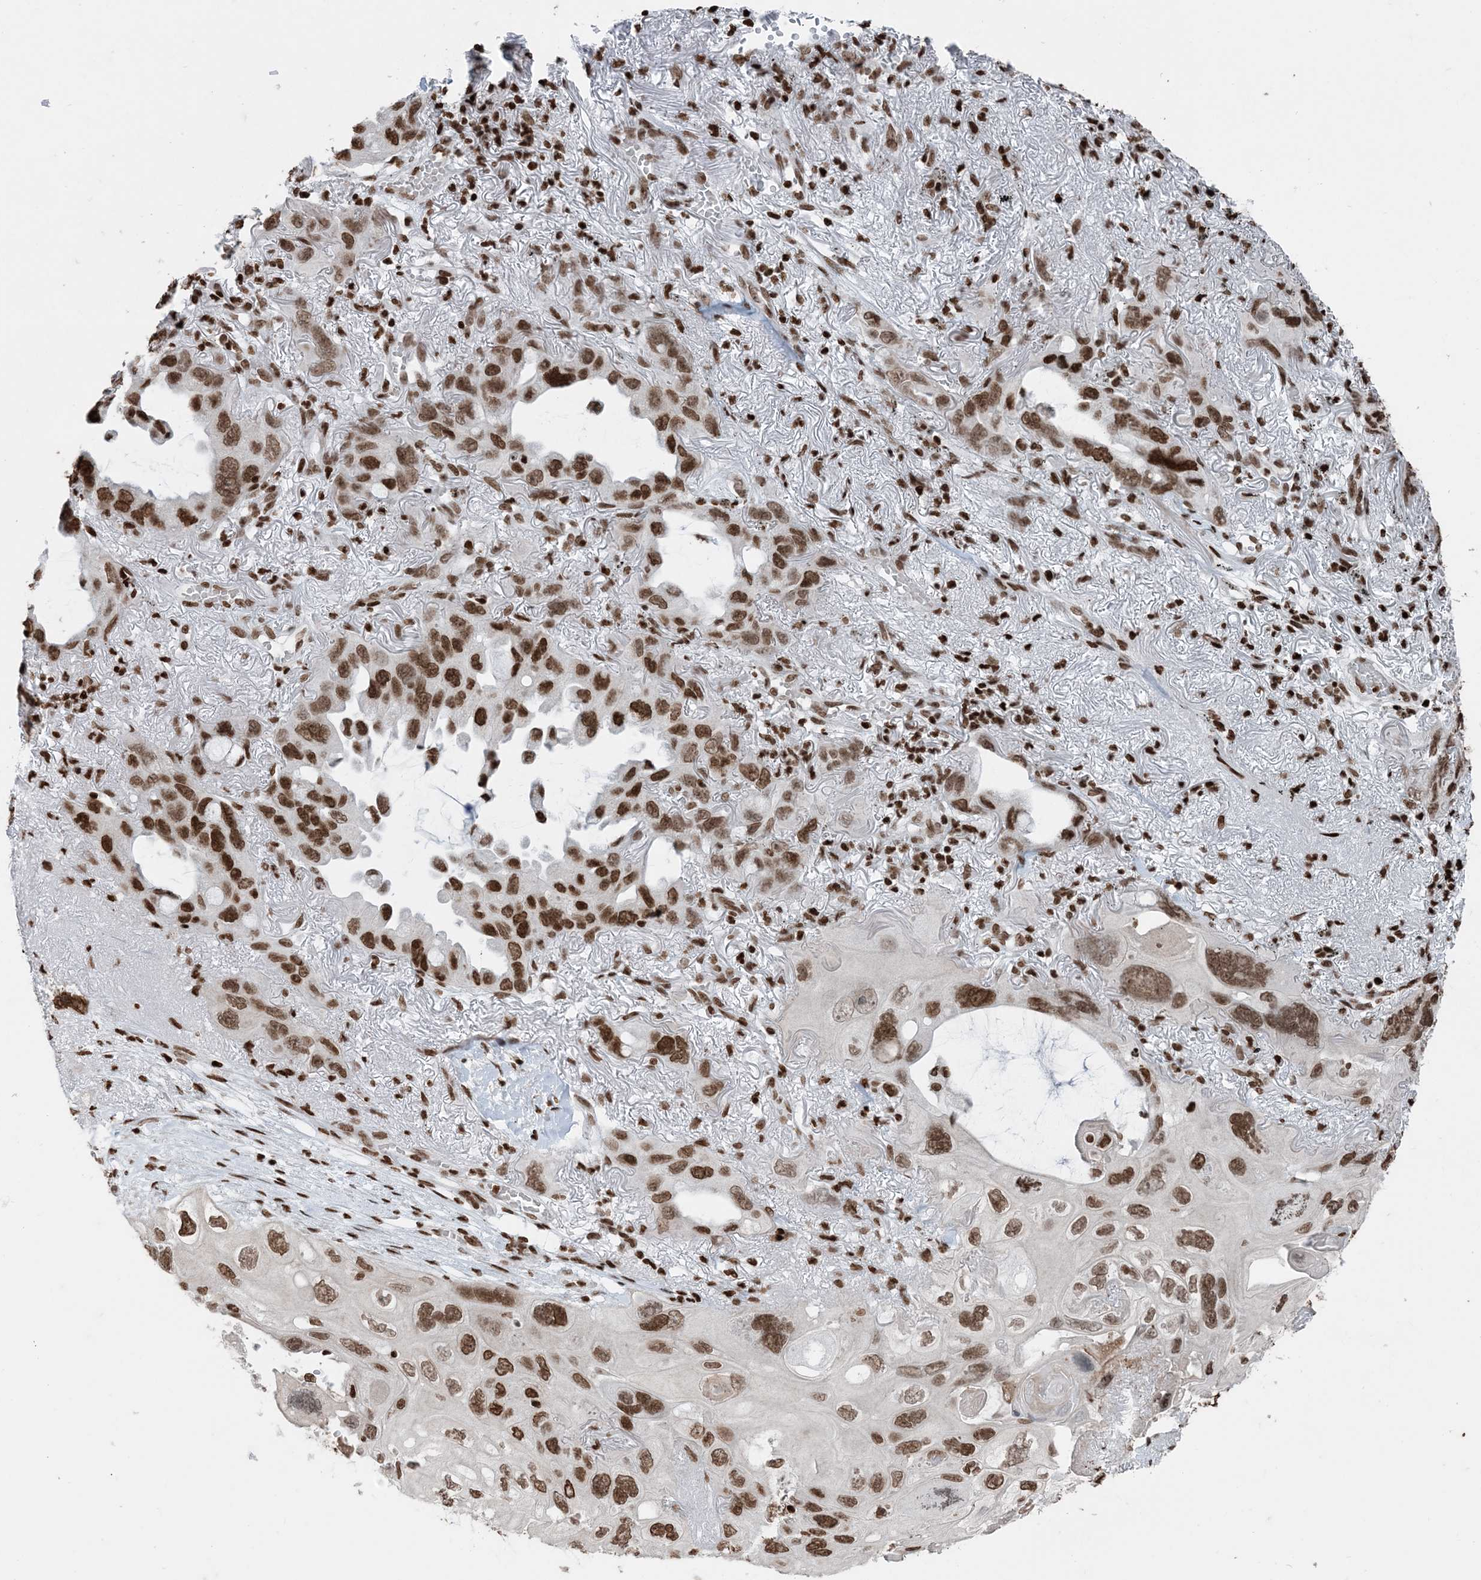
{"staining": {"intensity": "moderate", "quantity": ">75%", "location": "nuclear"}, "tissue": "lung cancer", "cell_type": "Tumor cells", "image_type": "cancer", "snomed": [{"axis": "morphology", "description": "Squamous cell carcinoma, NOS"}, {"axis": "topography", "description": "Lung"}], "caption": "A histopathology image showing moderate nuclear staining in approximately >75% of tumor cells in lung cancer (squamous cell carcinoma), as visualized by brown immunohistochemical staining.", "gene": "H3-3B", "patient": {"sex": "female", "age": 73}}